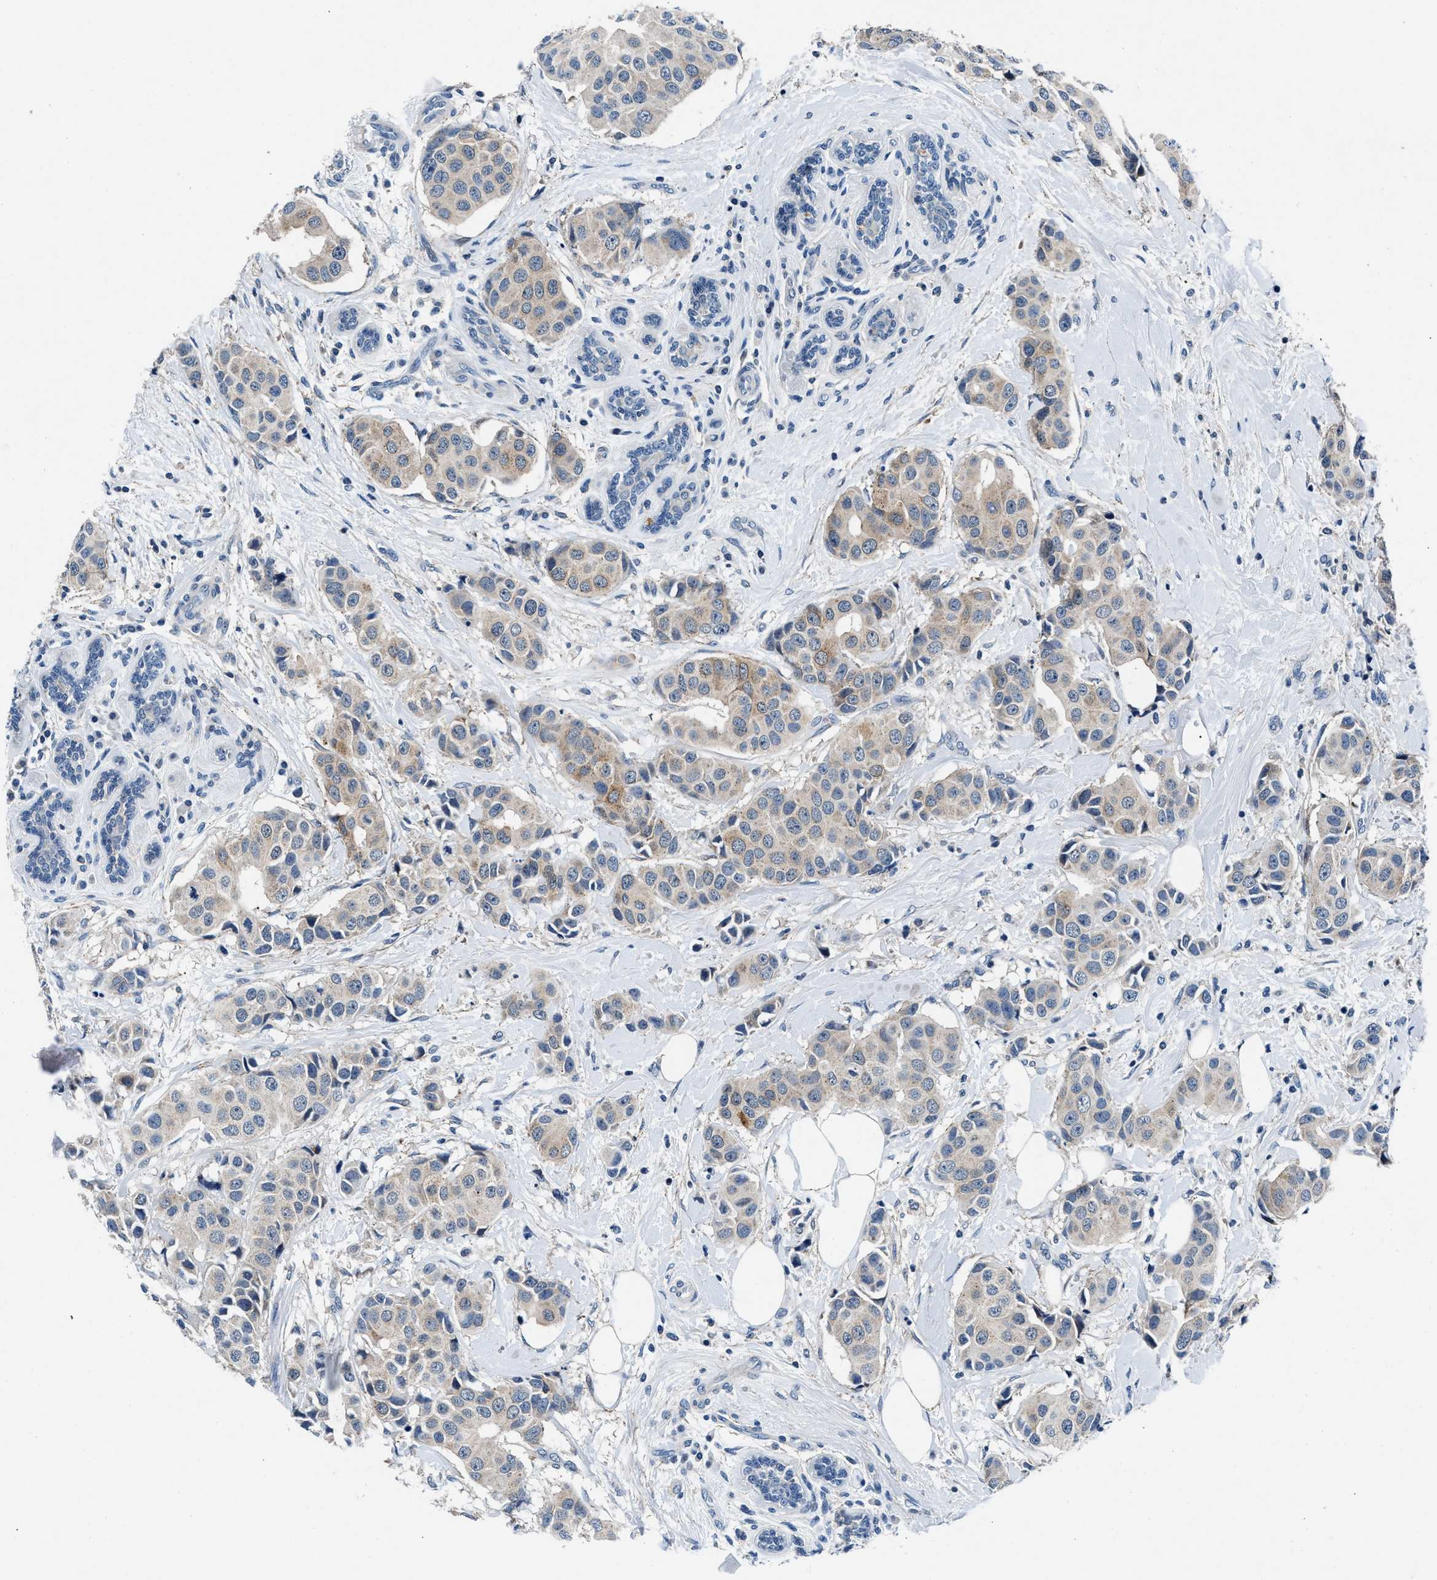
{"staining": {"intensity": "weak", "quantity": "<25%", "location": "cytoplasmic/membranous"}, "tissue": "breast cancer", "cell_type": "Tumor cells", "image_type": "cancer", "snomed": [{"axis": "morphology", "description": "Normal tissue, NOS"}, {"axis": "morphology", "description": "Duct carcinoma"}, {"axis": "topography", "description": "Breast"}], "caption": "A photomicrograph of human breast cancer (infiltrating ductal carcinoma) is negative for staining in tumor cells.", "gene": "DENND6B", "patient": {"sex": "female", "age": 39}}